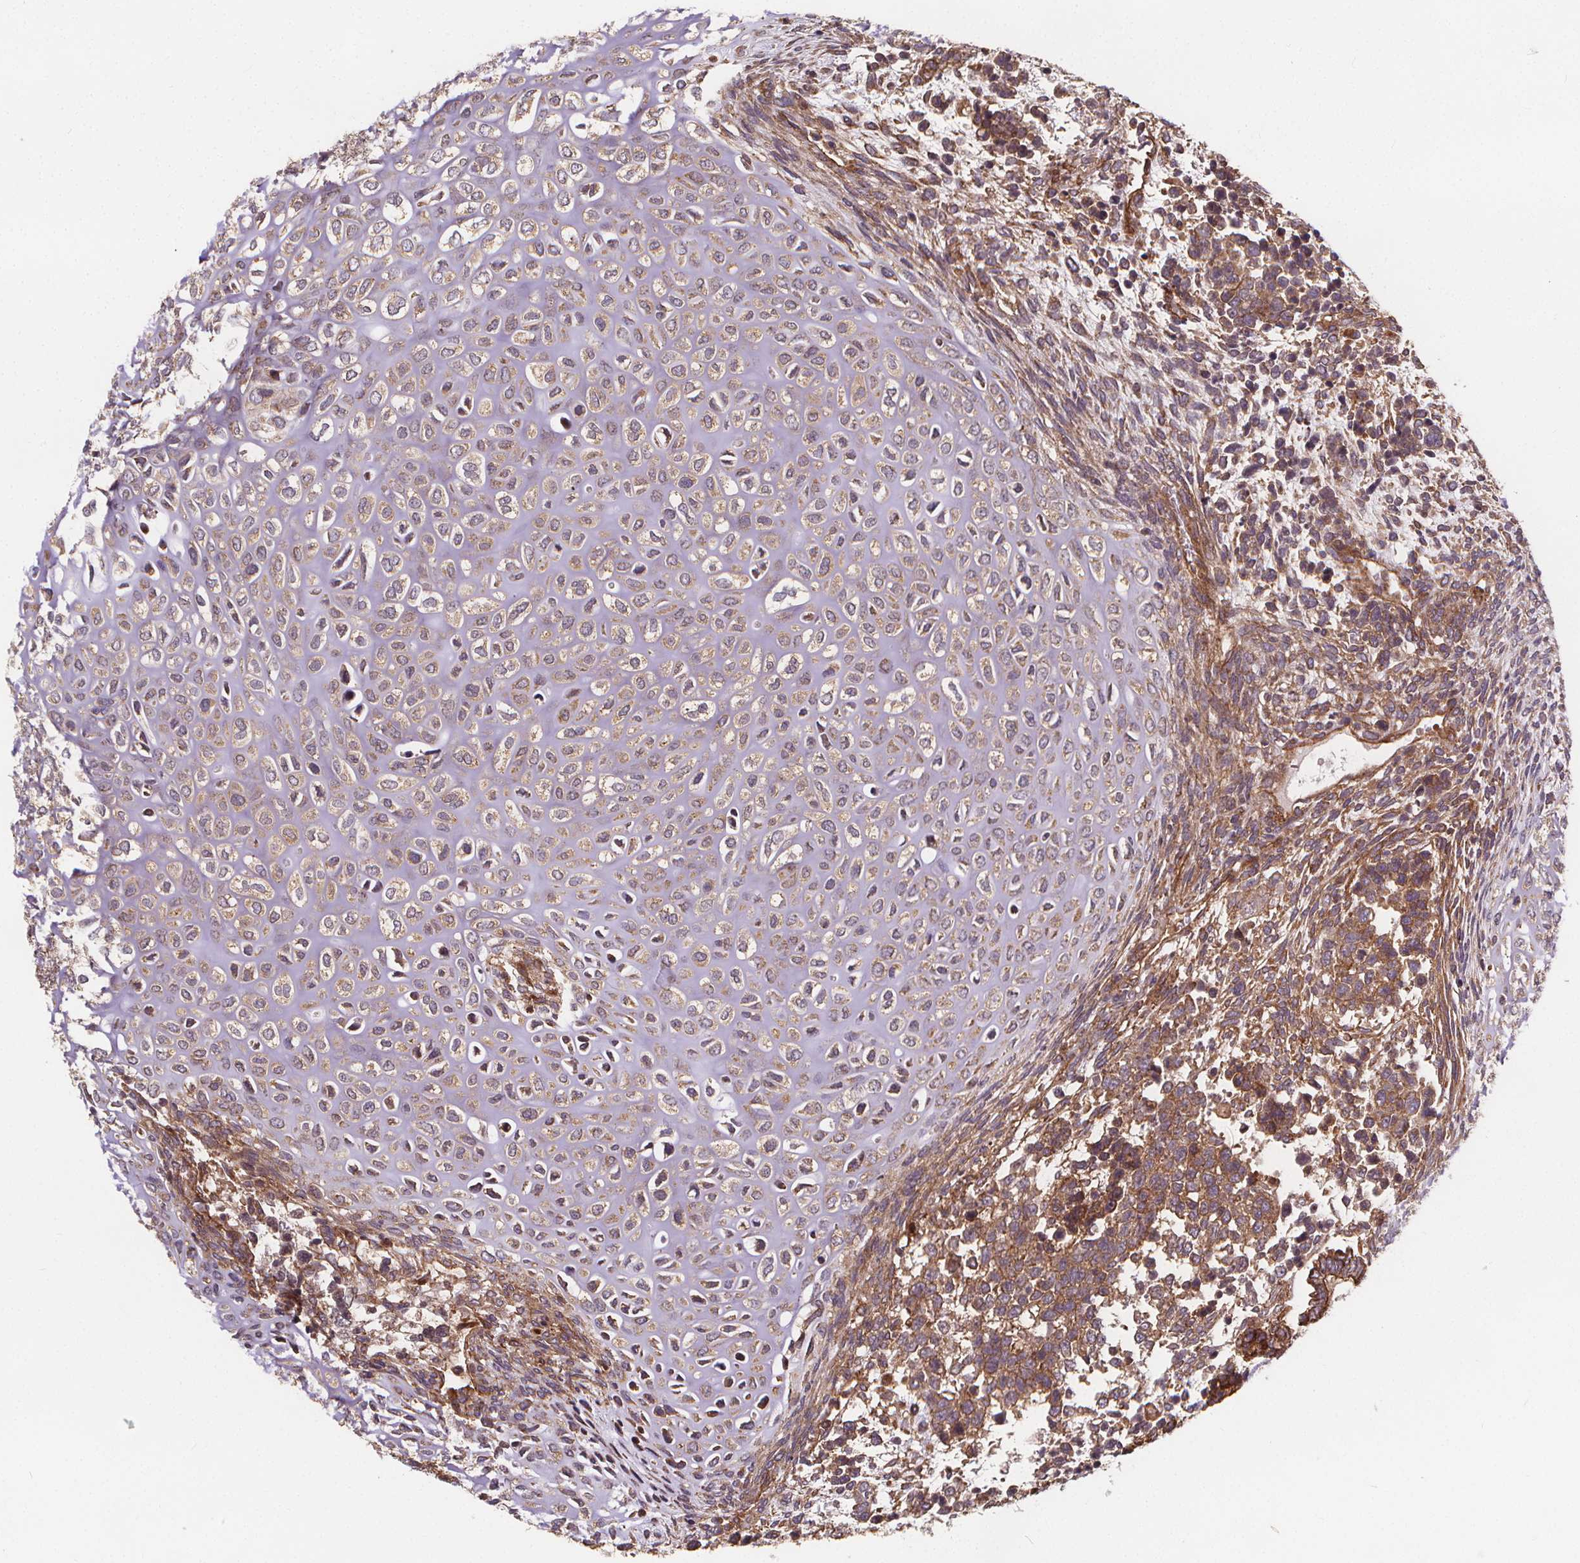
{"staining": {"intensity": "moderate", "quantity": ">75%", "location": "cytoplasmic/membranous"}, "tissue": "testis cancer", "cell_type": "Tumor cells", "image_type": "cancer", "snomed": [{"axis": "morphology", "description": "Carcinoma, Embryonal, NOS"}, {"axis": "topography", "description": "Testis"}], "caption": "Human testis embryonal carcinoma stained with a protein marker shows moderate staining in tumor cells.", "gene": "CLINT1", "patient": {"sex": "male", "age": 23}}